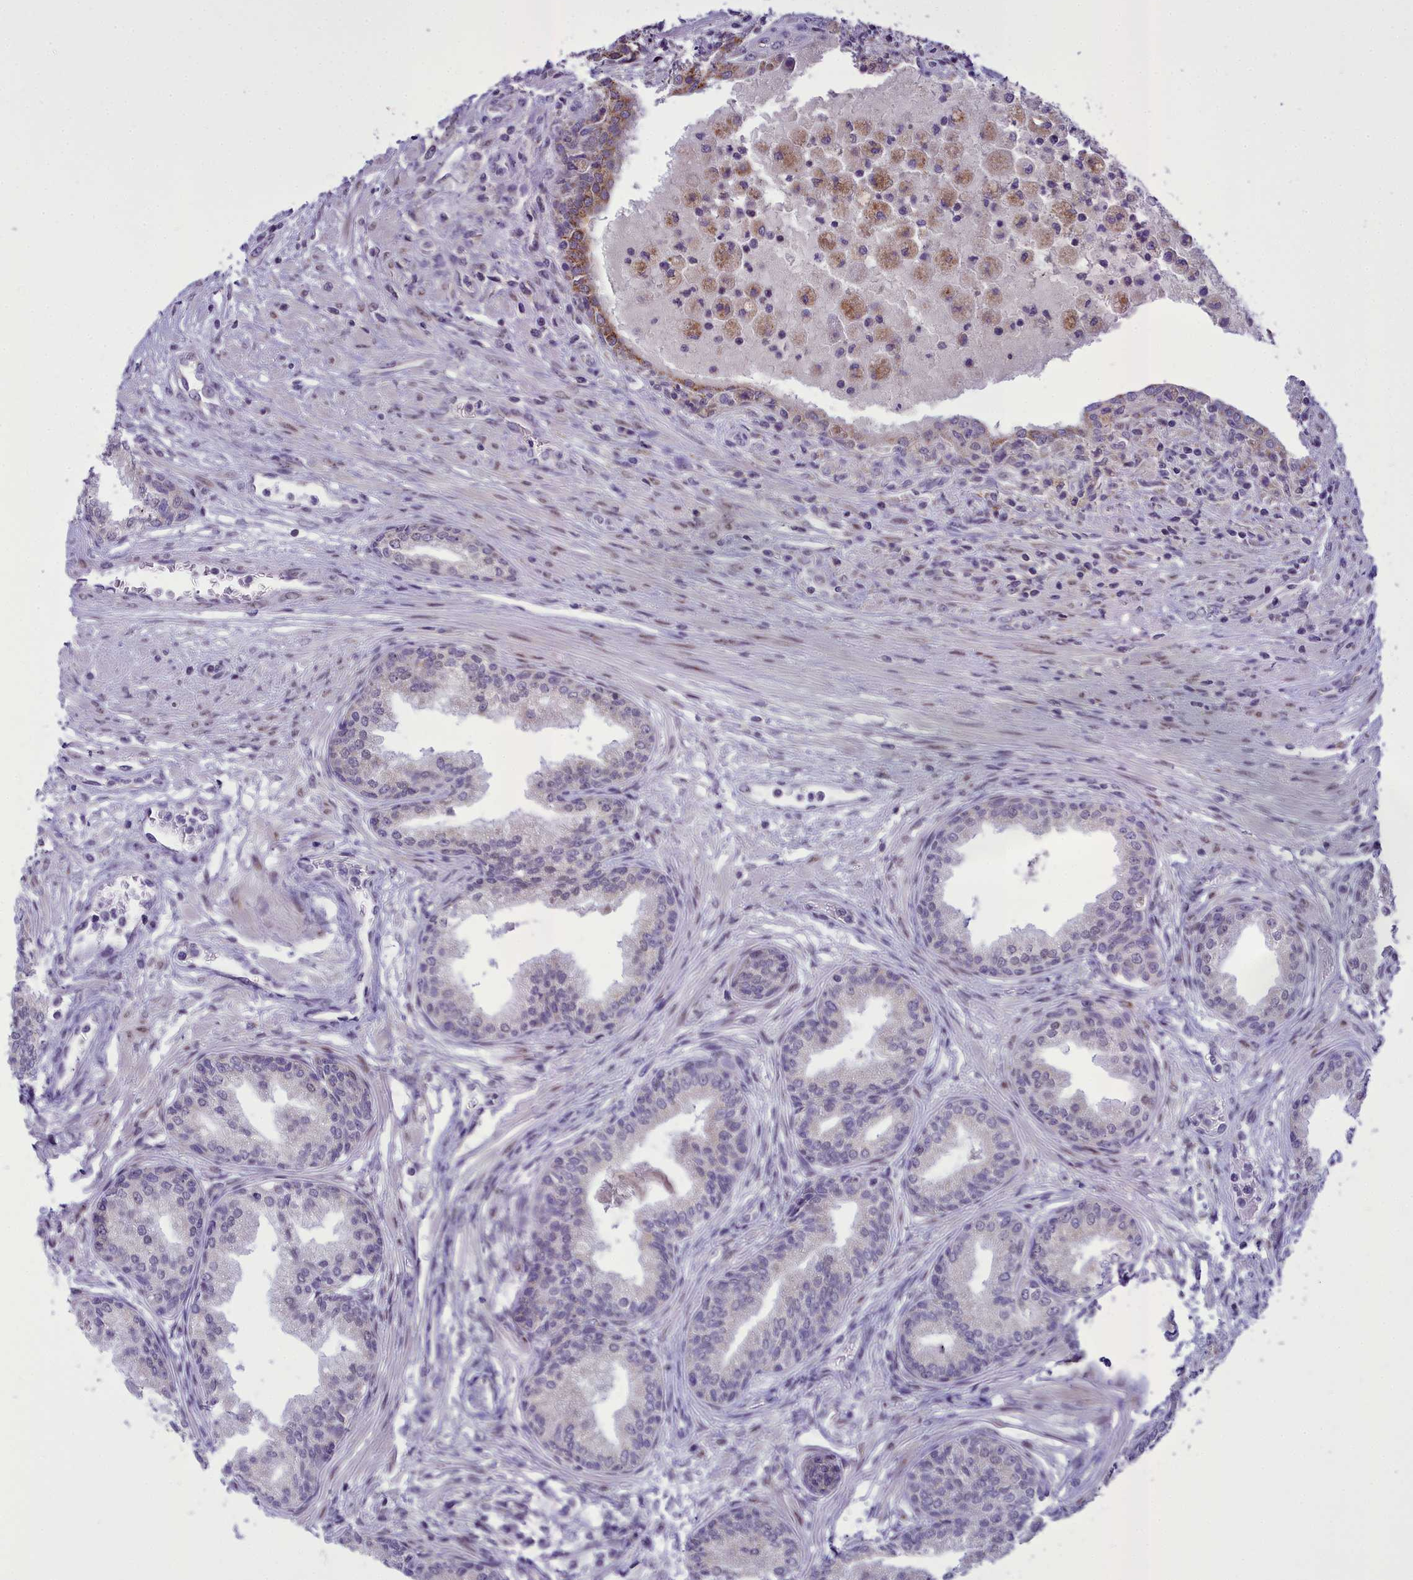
{"staining": {"intensity": "negative", "quantity": "none", "location": "none"}, "tissue": "prostate cancer", "cell_type": "Tumor cells", "image_type": "cancer", "snomed": [{"axis": "morphology", "description": "Adenocarcinoma, High grade"}, {"axis": "topography", "description": "Prostate"}], "caption": "DAB immunohistochemical staining of human adenocarcinoma (high-grade) (prostate) exhibits no significant staining in tumor cells. (Stains: DAB immunohistochemistry (IHC) with hematoxylin counter stain, Microscopy: brightfield microscopy at high magnification).", "gene": "B9D2", "patient": {"sex": "male", "age": 67}}